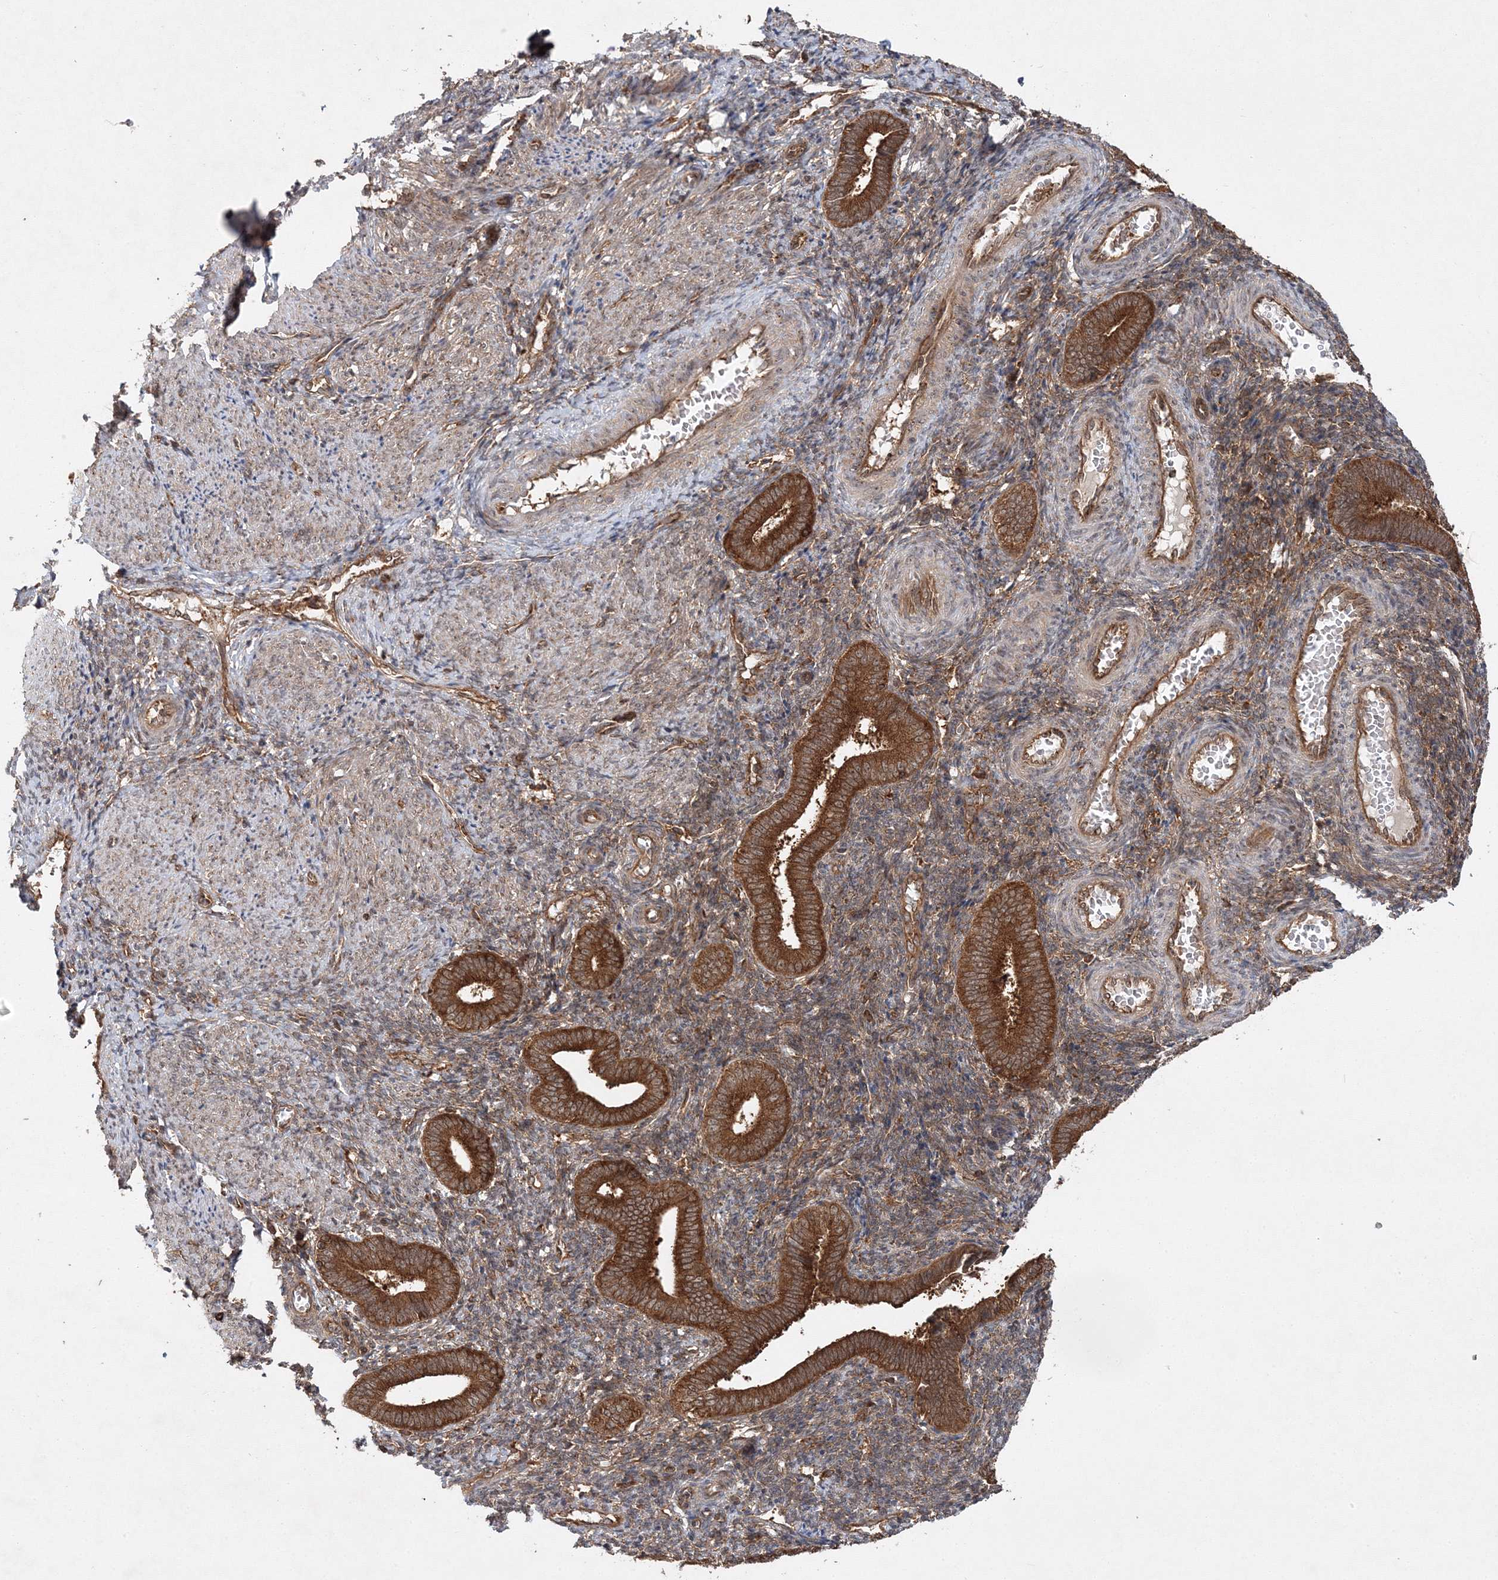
{"staining": {"intensity": "moderate", "quantity": ">75%", "location": "cytoplasmic/membranous"}, "tissue": "endometrium", "cell_type": "Cells in endometrial stroma", "image_type": "normal", "snomed": [{"axis": "morphology", "description": "Normal tissue, NOS"}, {"axis": "topography", "description": "Uterus"}, {"axis": "topography", "description": "Endometrium"}], "caption": "Brown immunohistochemical staining in benign endometrium demonstrates moderate cytoplasmic/membranous positivity in approximately >75% of cells in endometrial stroma. (Brightfield microscopy of DAB IHC at high magnification).", "gene": "WDR37", "patient": {"sex": "female", "age": 33}}